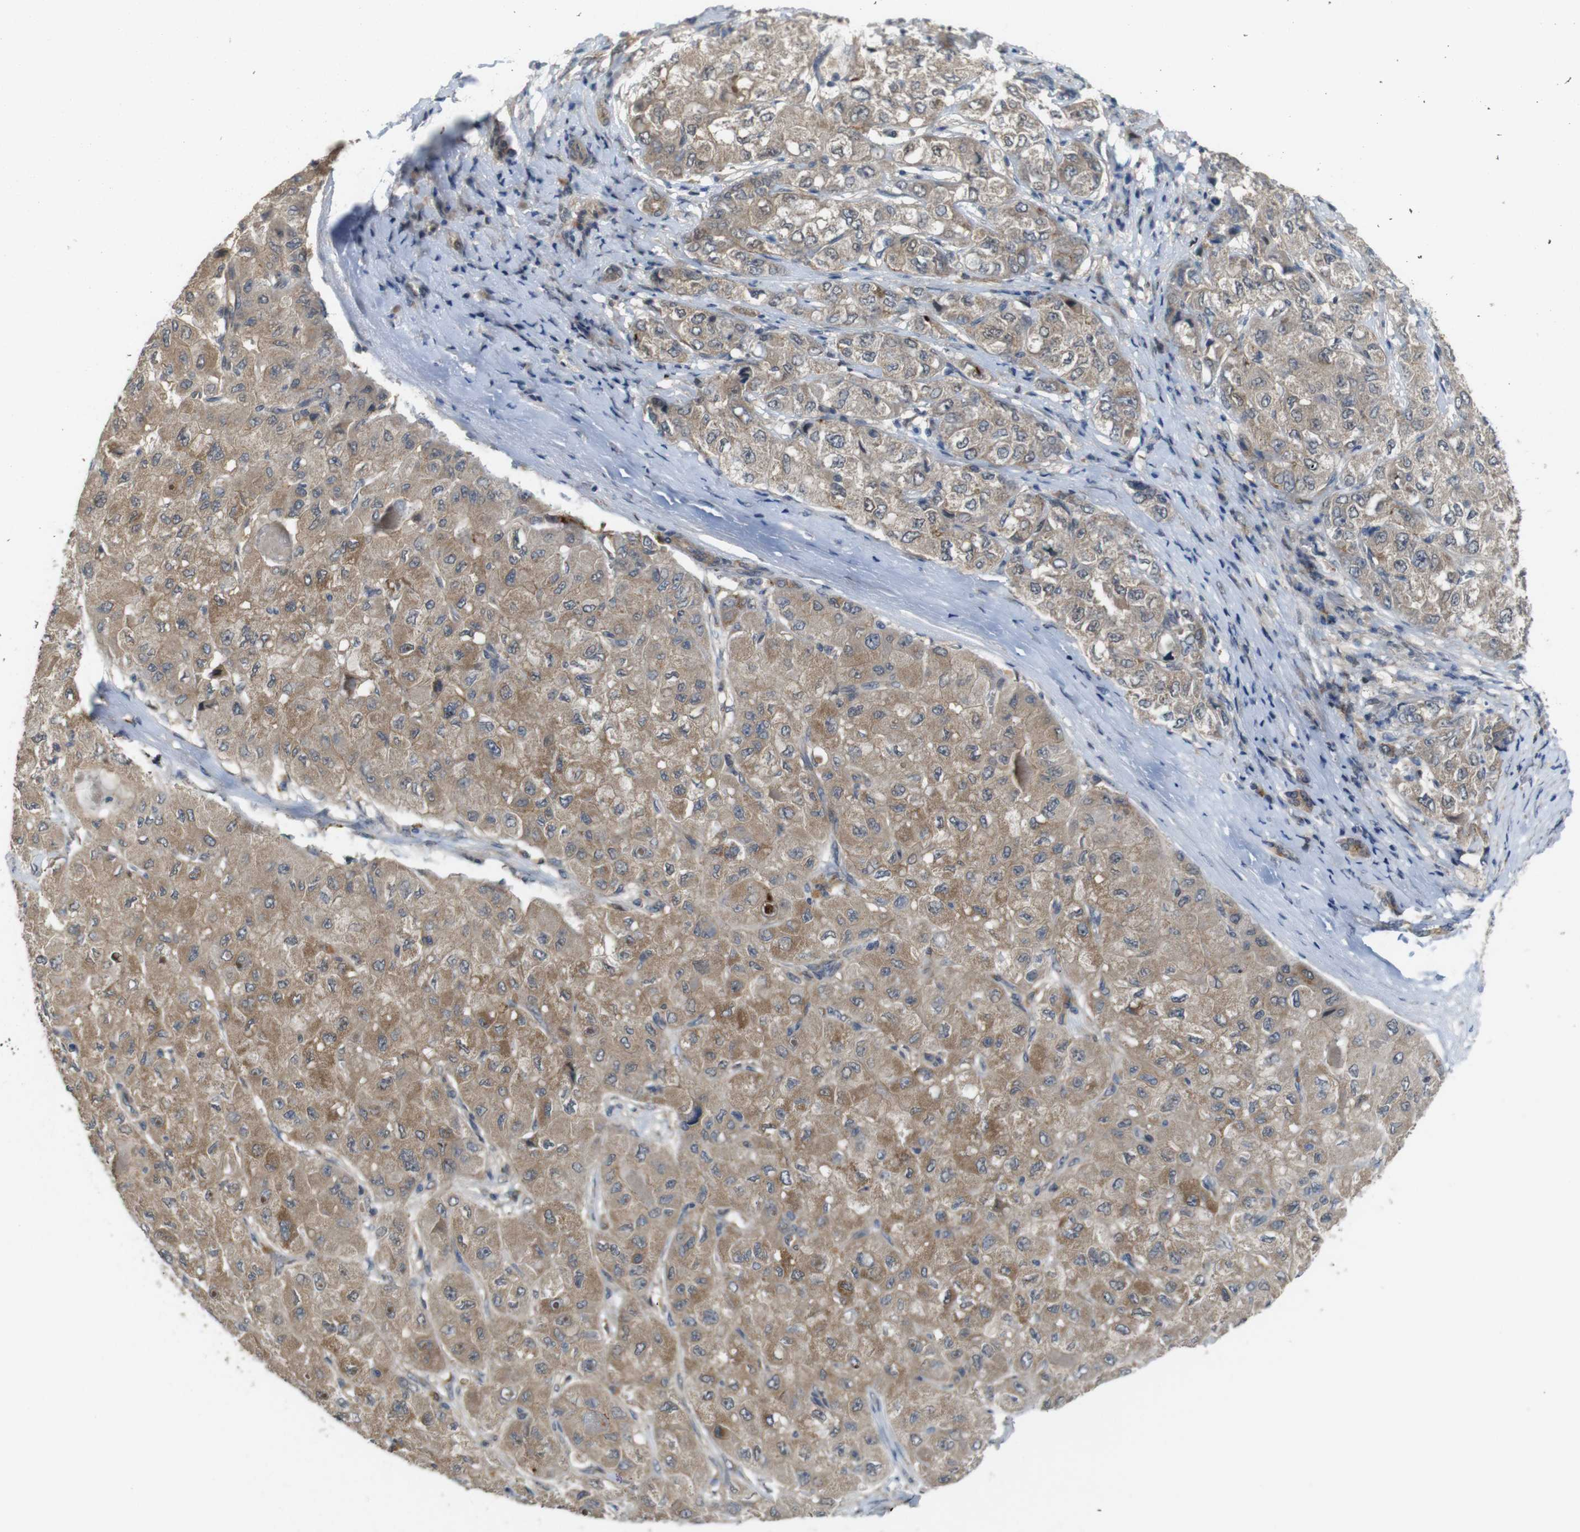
{"staining": {"intensity": "moderate", "quantity": "25%-75%", "location": "cytoplasmic/membranous"}, "tissue": "liver cancer", "cell_type": "Tumor cells", "image_type": "cancer", "snomed": [{"axis": "morphology", "description": "Carcinoma, Hepatocellular, NOS"}, {"axis": "topography", "description": "Liver"}], "caption": "Protein expression analysis of human liver cancer (hepatocellular carcinoma) reveals moderate cytoplasmic/membranous positivity in about 25%-75% of tumor cells.", "gene": "CDC34", "patient": {"sex": "male", "age": 80}}